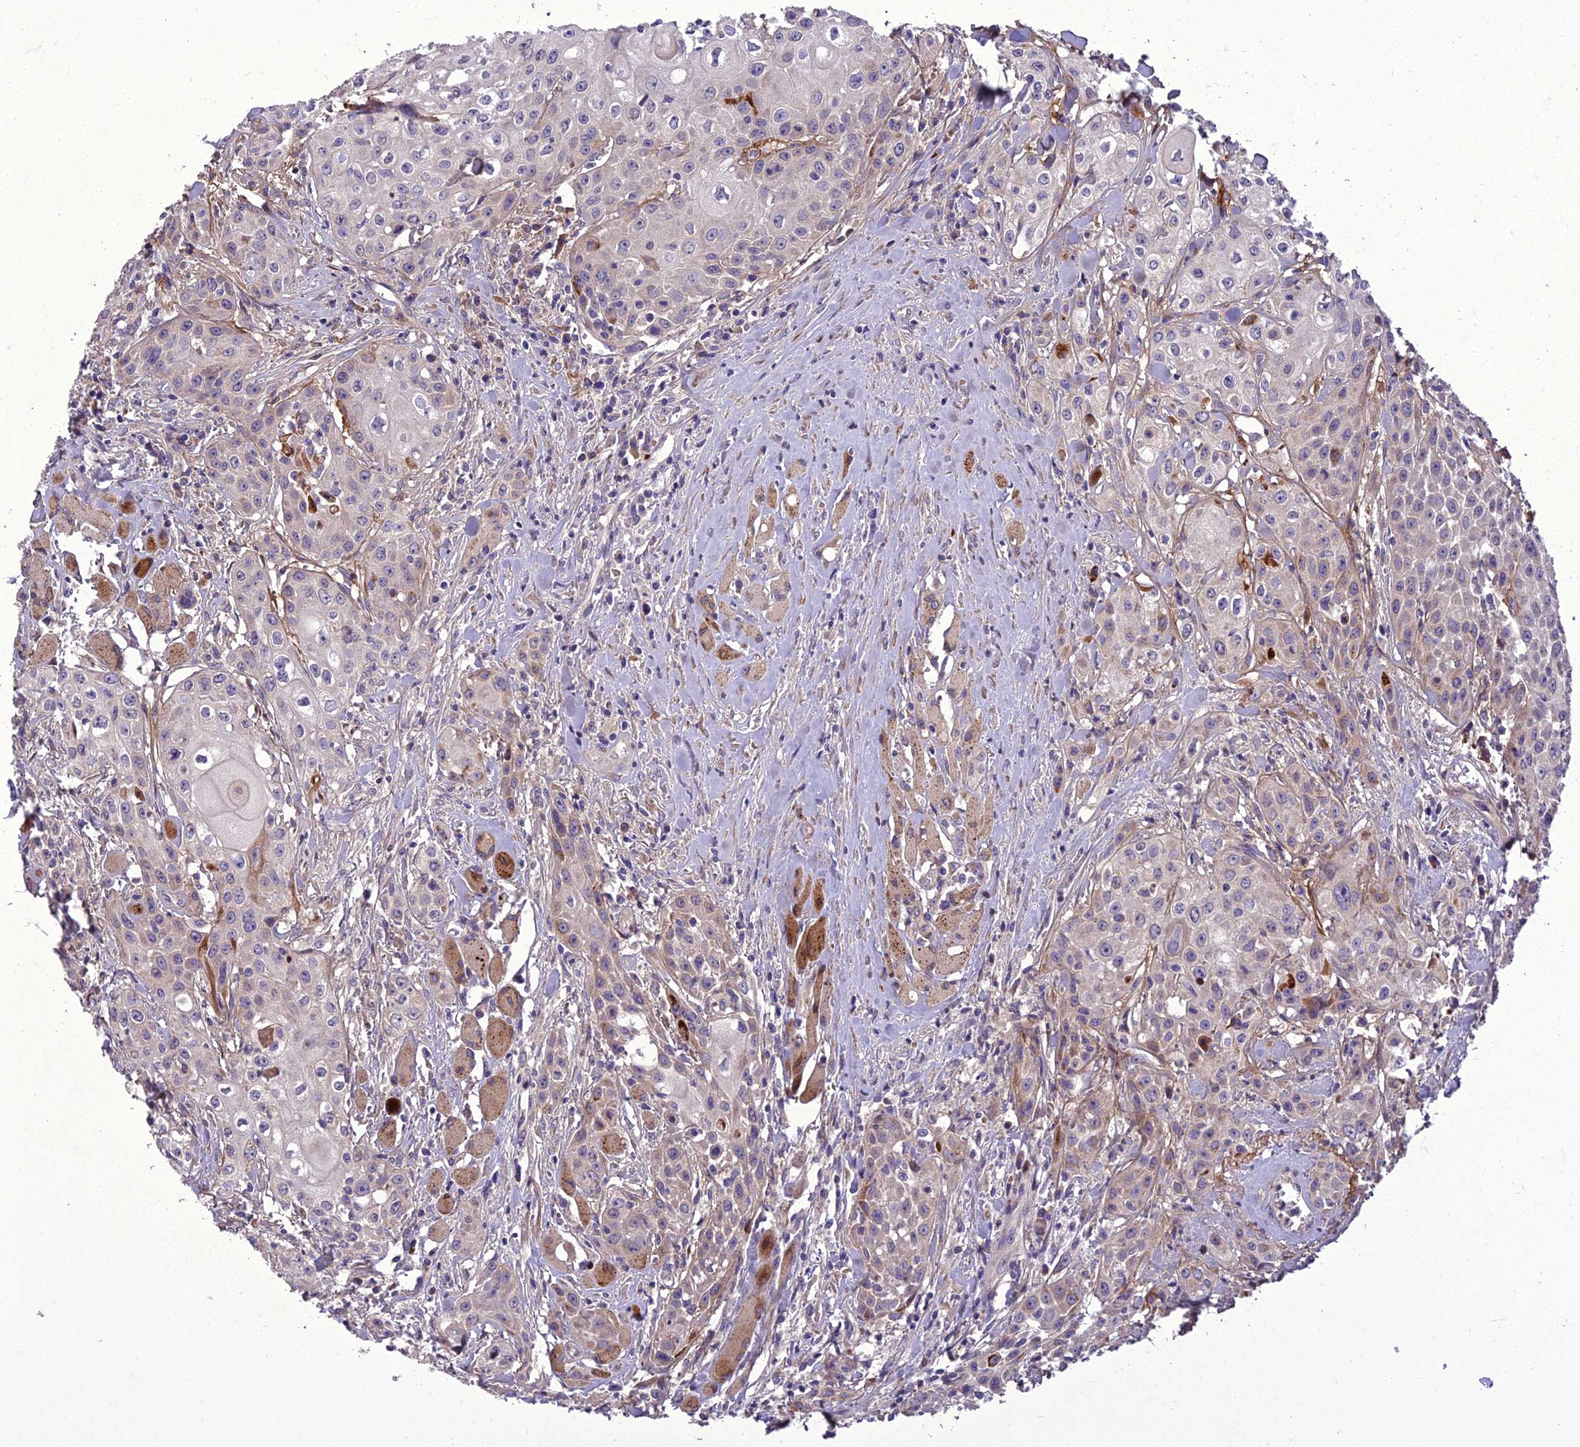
{"staining": {"intensity": "negative", "quantity": "none", "location": "none"}, "tissue": "head and neck cancer", "cell_type": "Tumor cells", "image_type": "cancer", "snomed": [{"axis": "morphology", "description": "Squamous cell carcinoma, NOS"}, {"axis": "topography", "description": "Oral tissue"}, {"axis": "topography", "description": "Head-Neck"}], "caption": "Immunohistochemistry (IHC) of squamous cell carcinoma (head and neck) shows no expression in tumor cells. (DAB IHC visualized using brightfield microscopy, high magnification).", "gene": "ADIPOR2", "patient": {"sex": "female", "age": 82}}